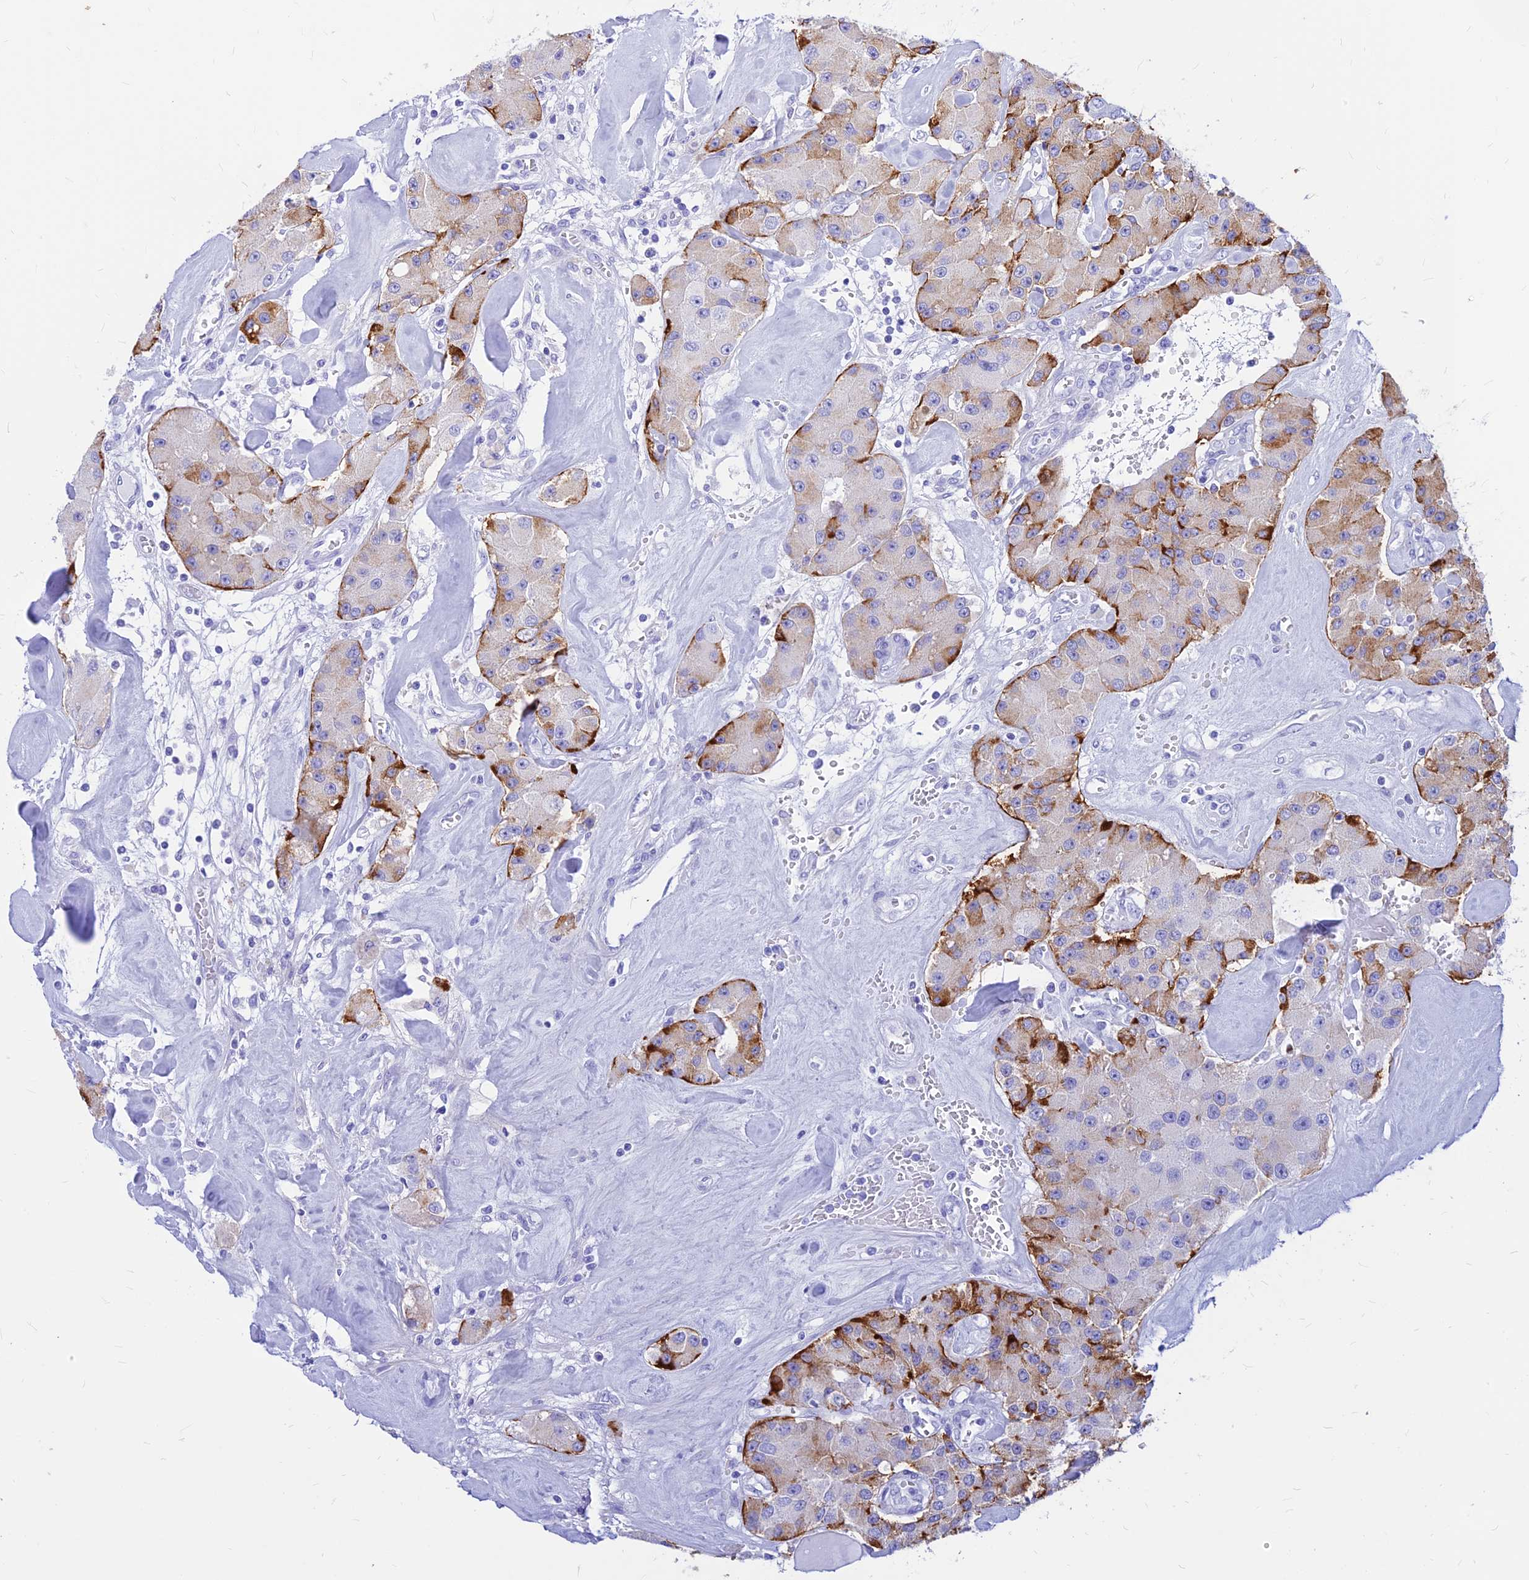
{"staining": {"intensity": "moderate", "quantity": "<25%", "location": "cytoplasmic/membranous"}, "tissue": "carcinoid", "cell_type": "Tumor cells", "image_type": "cancer", "snomed": [{"axis": "morphology", "description": "Carcinoid, malignant, NOS"}, {"axis": "topography", "description": "Pancreas"}], "caption": "An image showing moderate cytoplasmic/membranous expression in about <25% of tumor cells in carcinoid (malignant), as visualized by brown immunohistochemical staining.", "gene": "PRNP", "patient": {"sex": "male", "age": 41}}